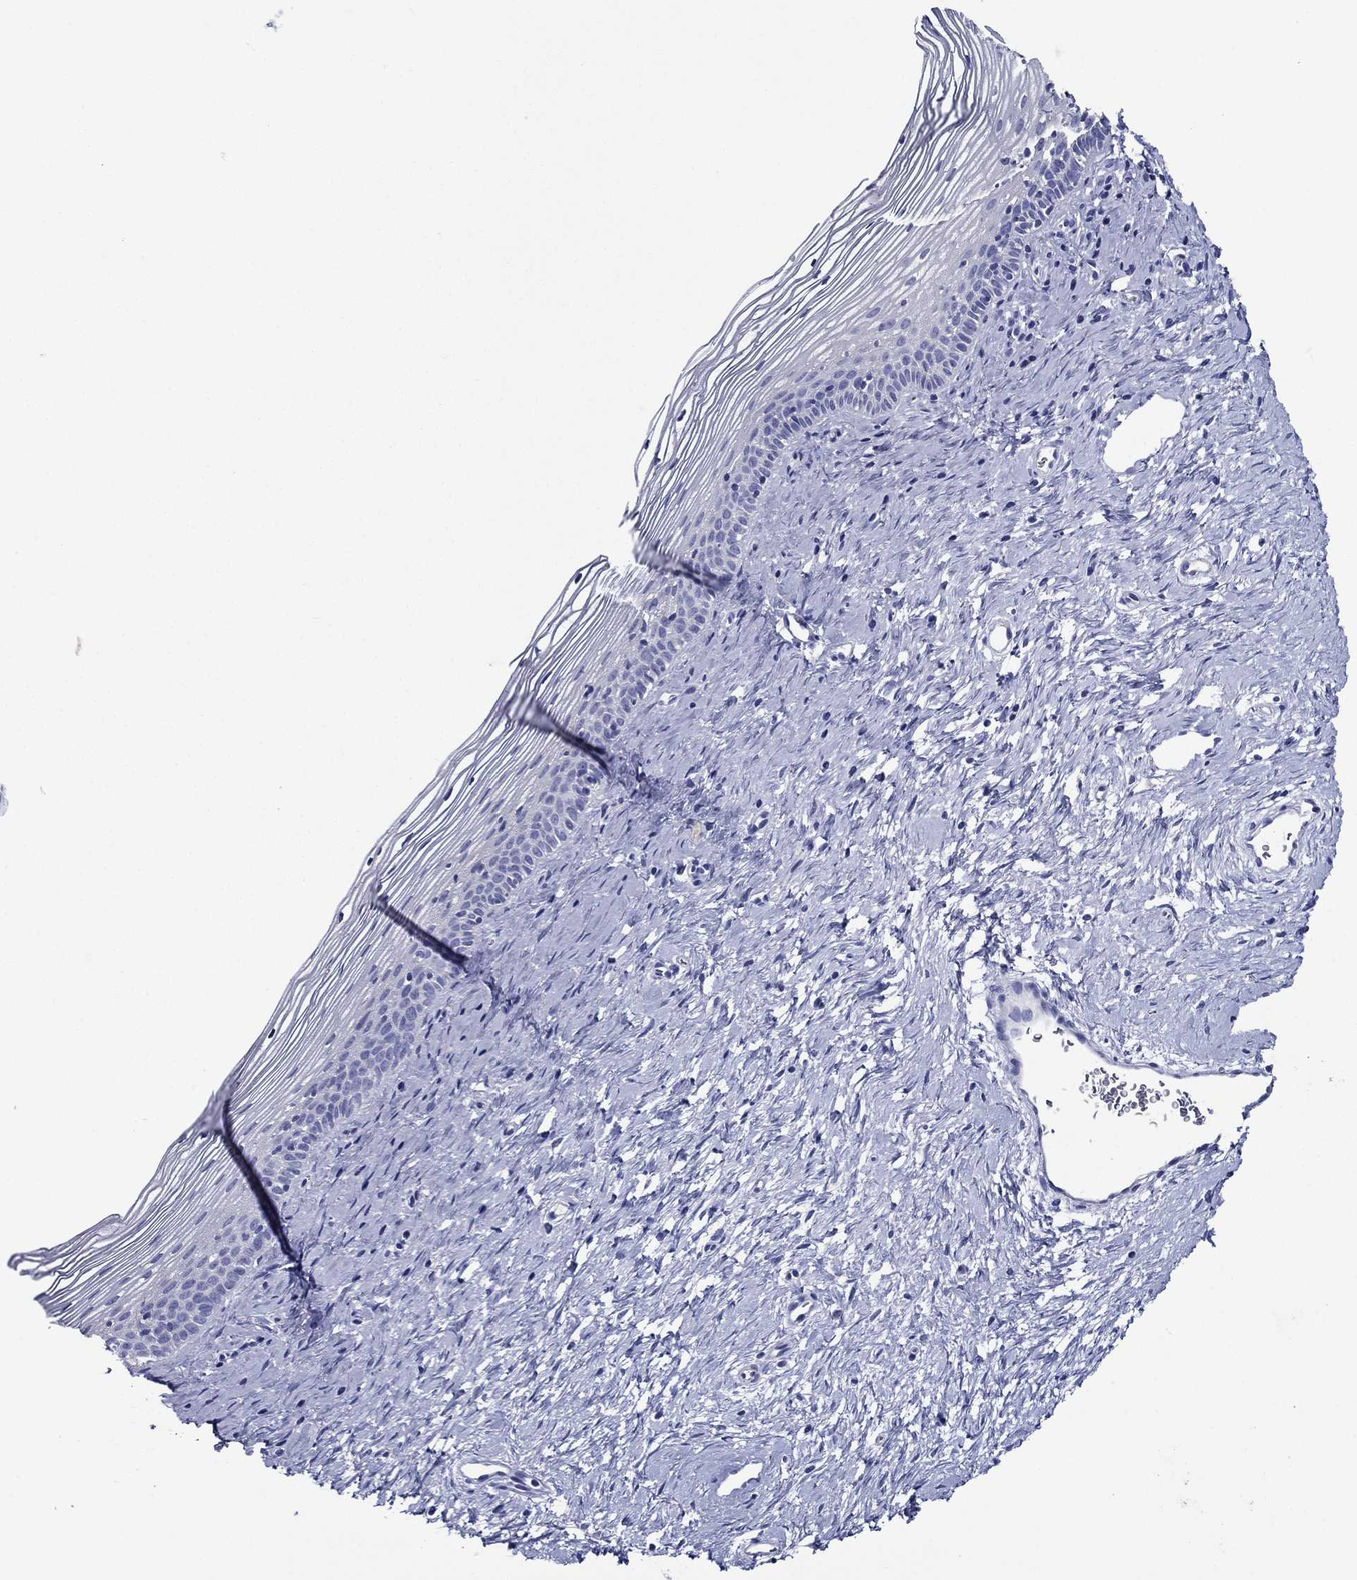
{"staining": {"intensity": "negative", "quantity": "none", "location": "none"}, "tissue": "cervix", "cell_type": "Glandular cells", "image_type": "normal", "snomed": [{"axis": "morphology", "description": "Normal tissue, NOS"}, {"axis": "topography", "description": "Cervix"}], "caption": "This is a photomicrograph of IHC staining of unremarkable cervix, which shows no expression in glandular cells. (DAB (3,3'-diaminobenzidine) IHC, high magnification).", "gene": "ACE2", "patient": {"sex": "female", "age": 39}}